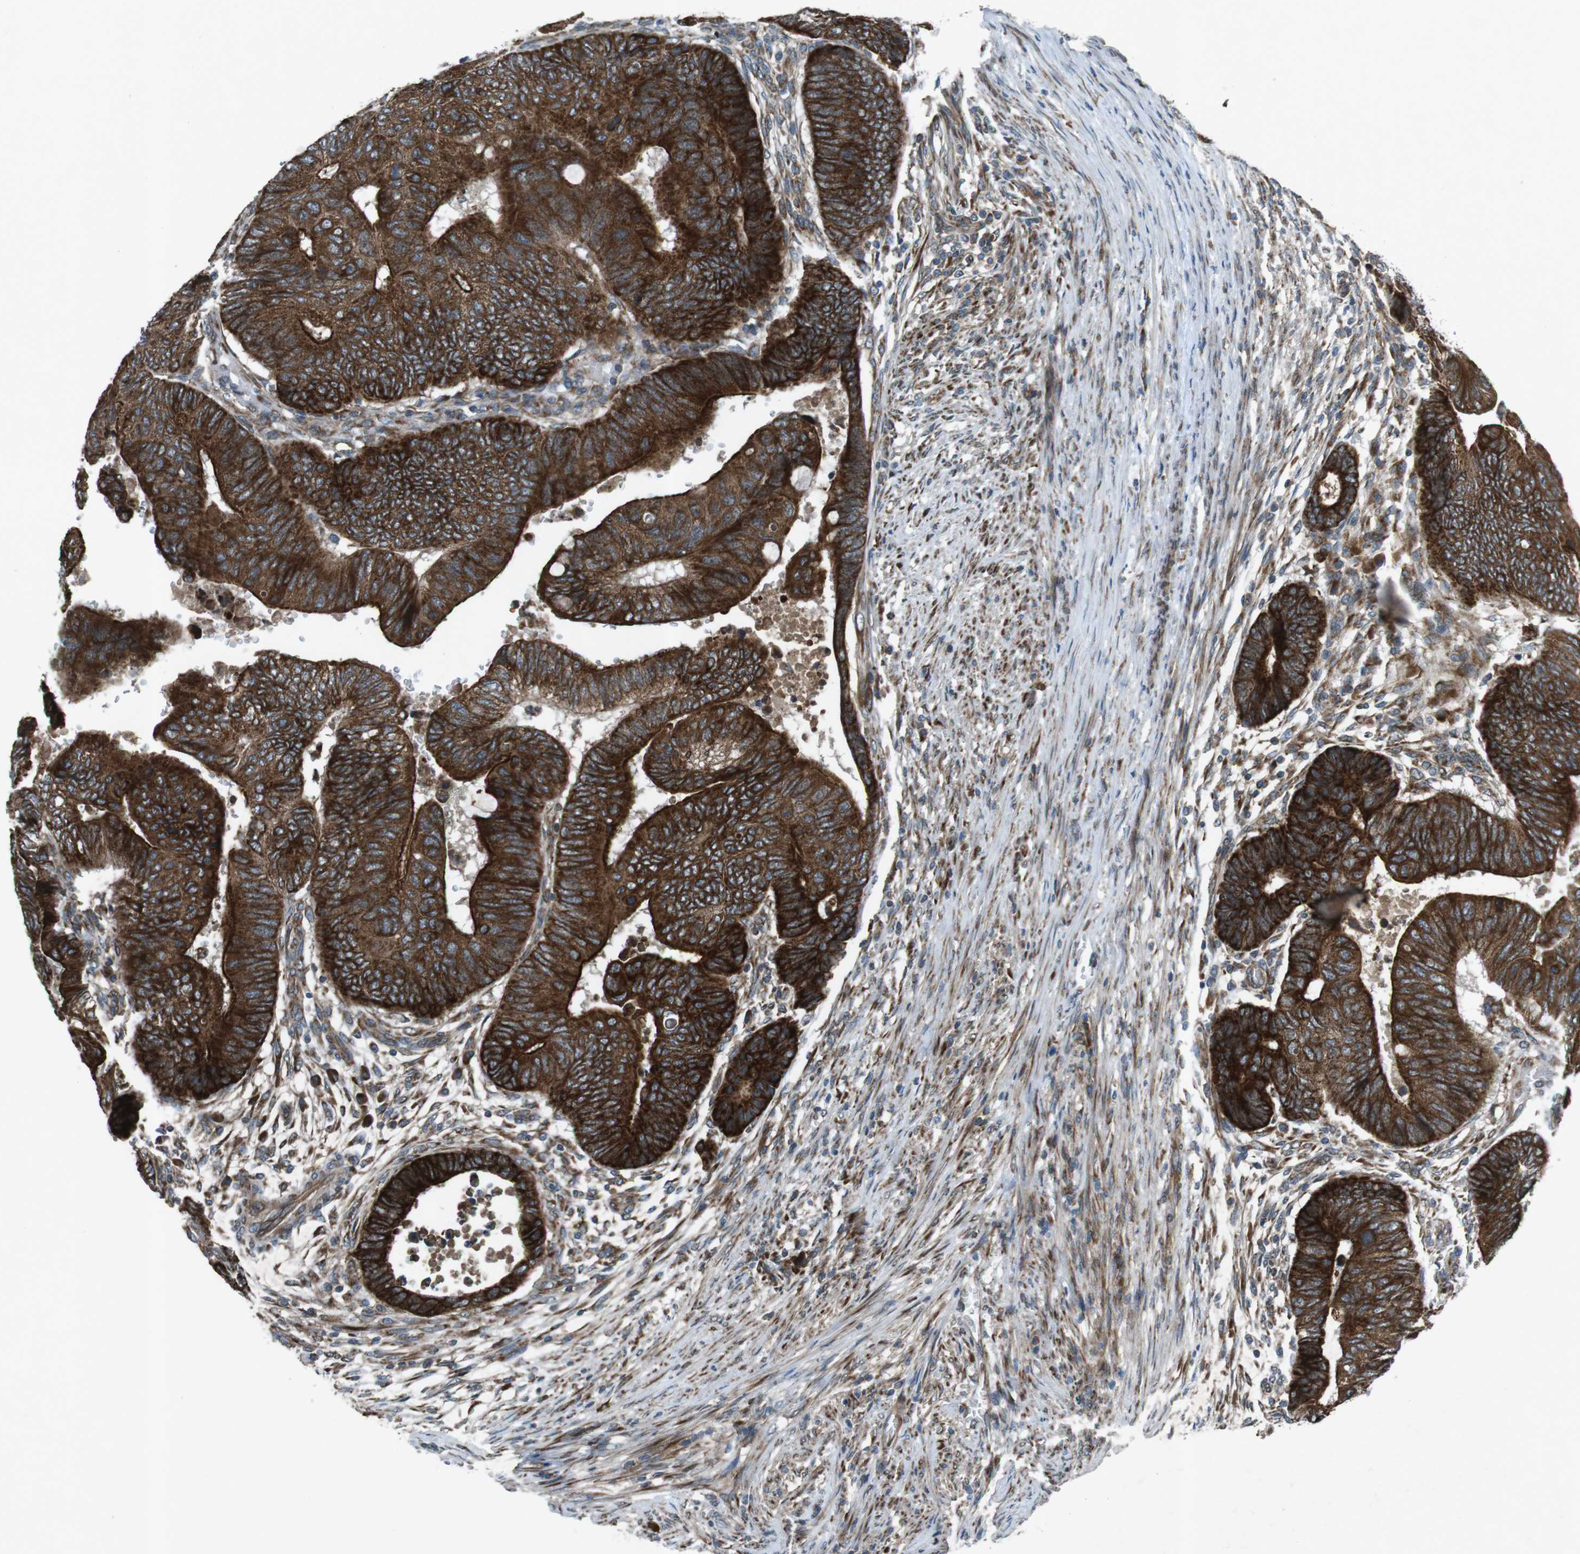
{"staining": {"intensity": "strong", "quantity": ">75%", "location": "cytoplasmic/membranous"}, "tissue": "colorectal cancer", "cell_type": "Tumor cells", "image_type": "cancer", "snomed": [{"axis": "morphology", "description": "Normal tissue, NOS"}, {"axis": "morphology", "description": "Adenocarcinoma, NOS"}, {"axis": "topography", "description": "Rectum"}, {"axis": "topography", "description": "Peripheral nerve tissue"}], "caption": "IHC of colorectal cancer exhibits high levels of strong cytoplasmic/membranous staining in about >75% of tumor cells.", "gene": "SLC41A1", "patient": {"sex": "male", "age": 92}}